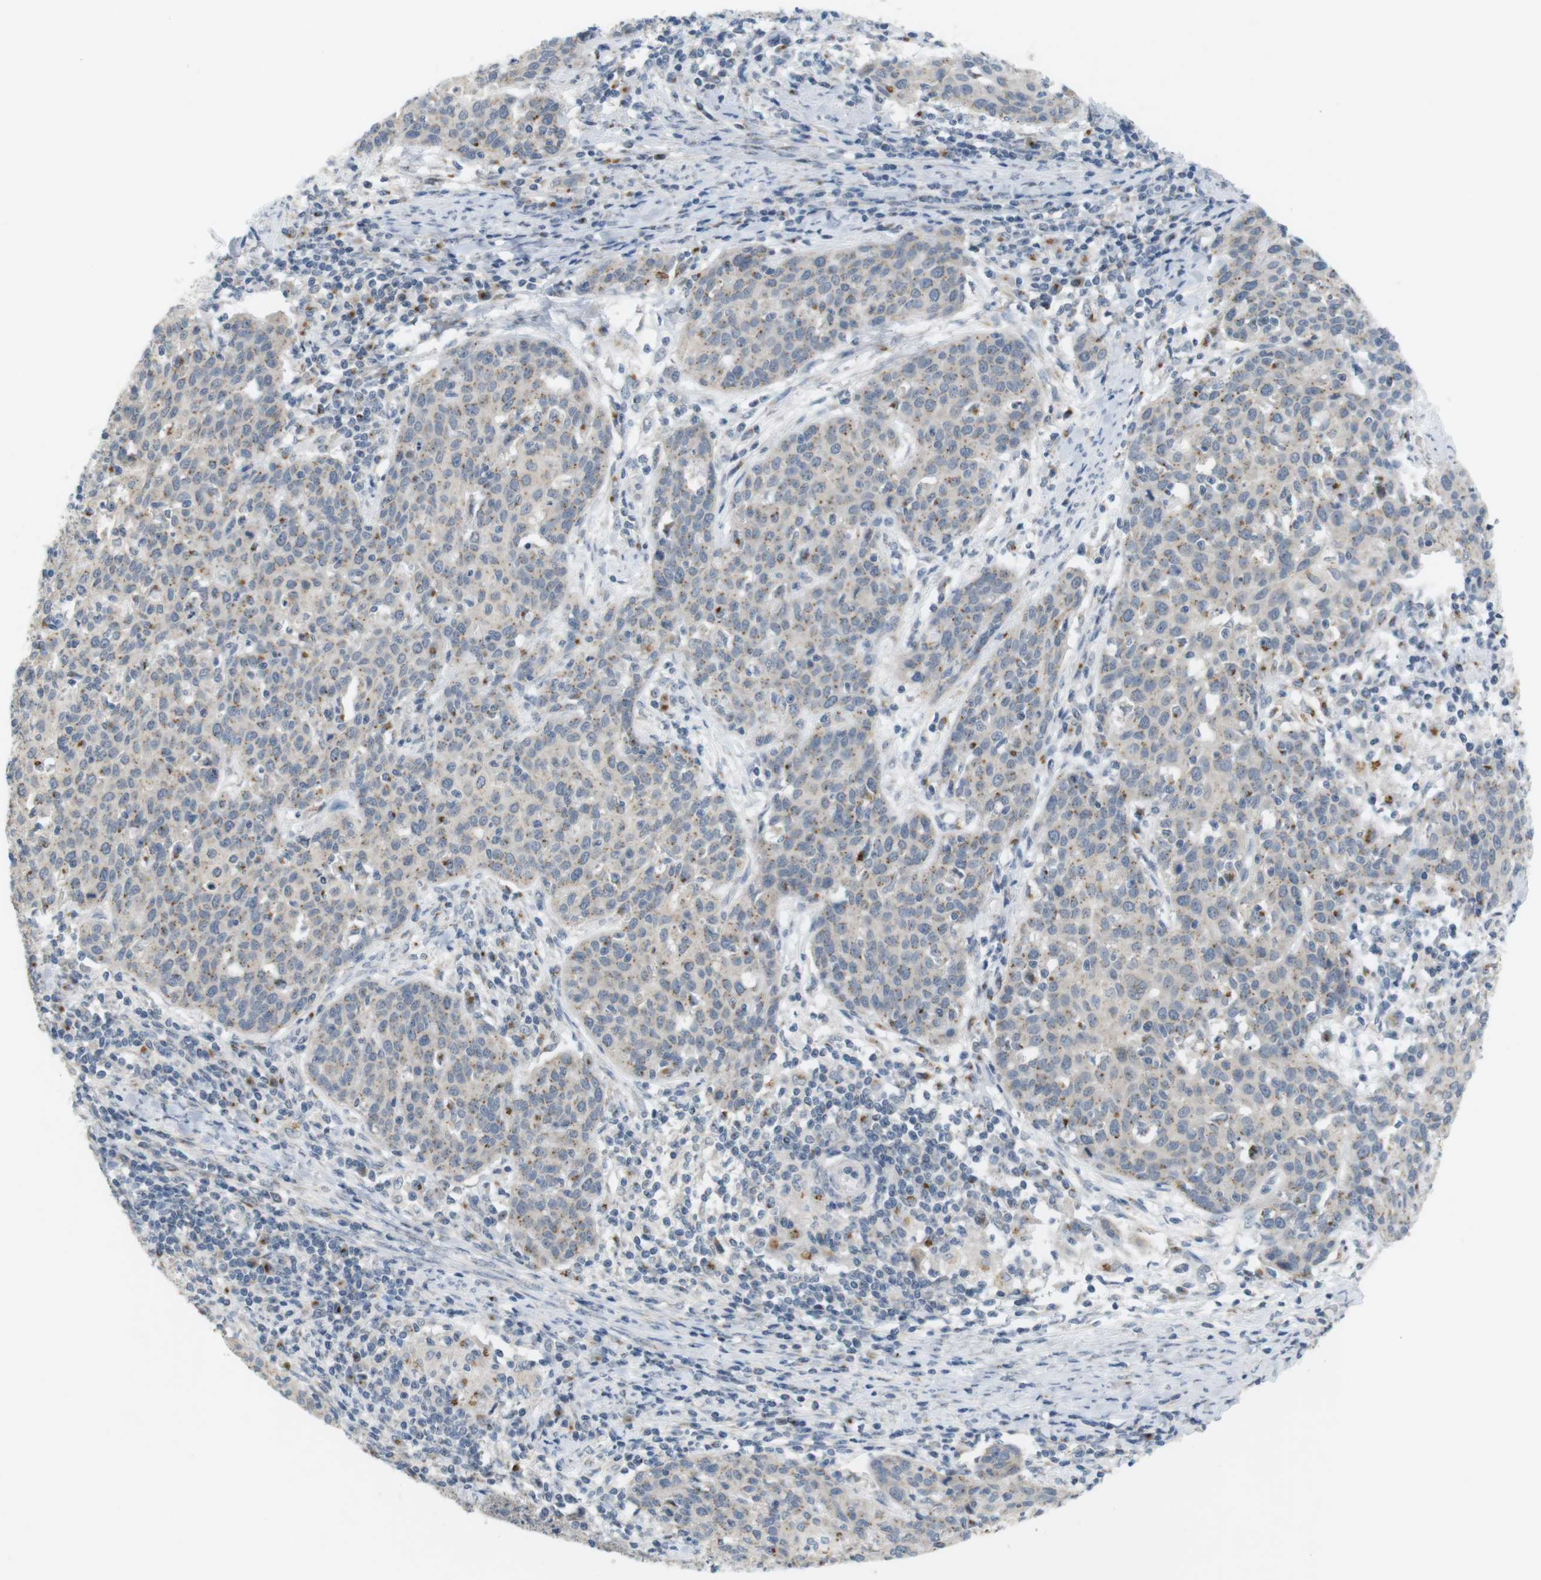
{"staining": {"intensity": "weak", "quantity": "25%-75%", "location": "cytoplasmic/membranous"}, "tissue": "cervical cancer", "cell_type": "Tumor cells", "image_type": "cancer", "snomed": [{"axis": "morphology", "description": "Squamous cell carcinoma, NOS"}, {"axis": "topography", "description": "Cervix"}], "caption": "Immunohistochemistry micrograph of human cervical cancer stained for a protein (brown), which displays low levels of weak cytoplasmic/membranous expression in about 25%-75% of tumor cells.", "gene": "YIPF3", "patient": {"sex": "female", "age": 38}}